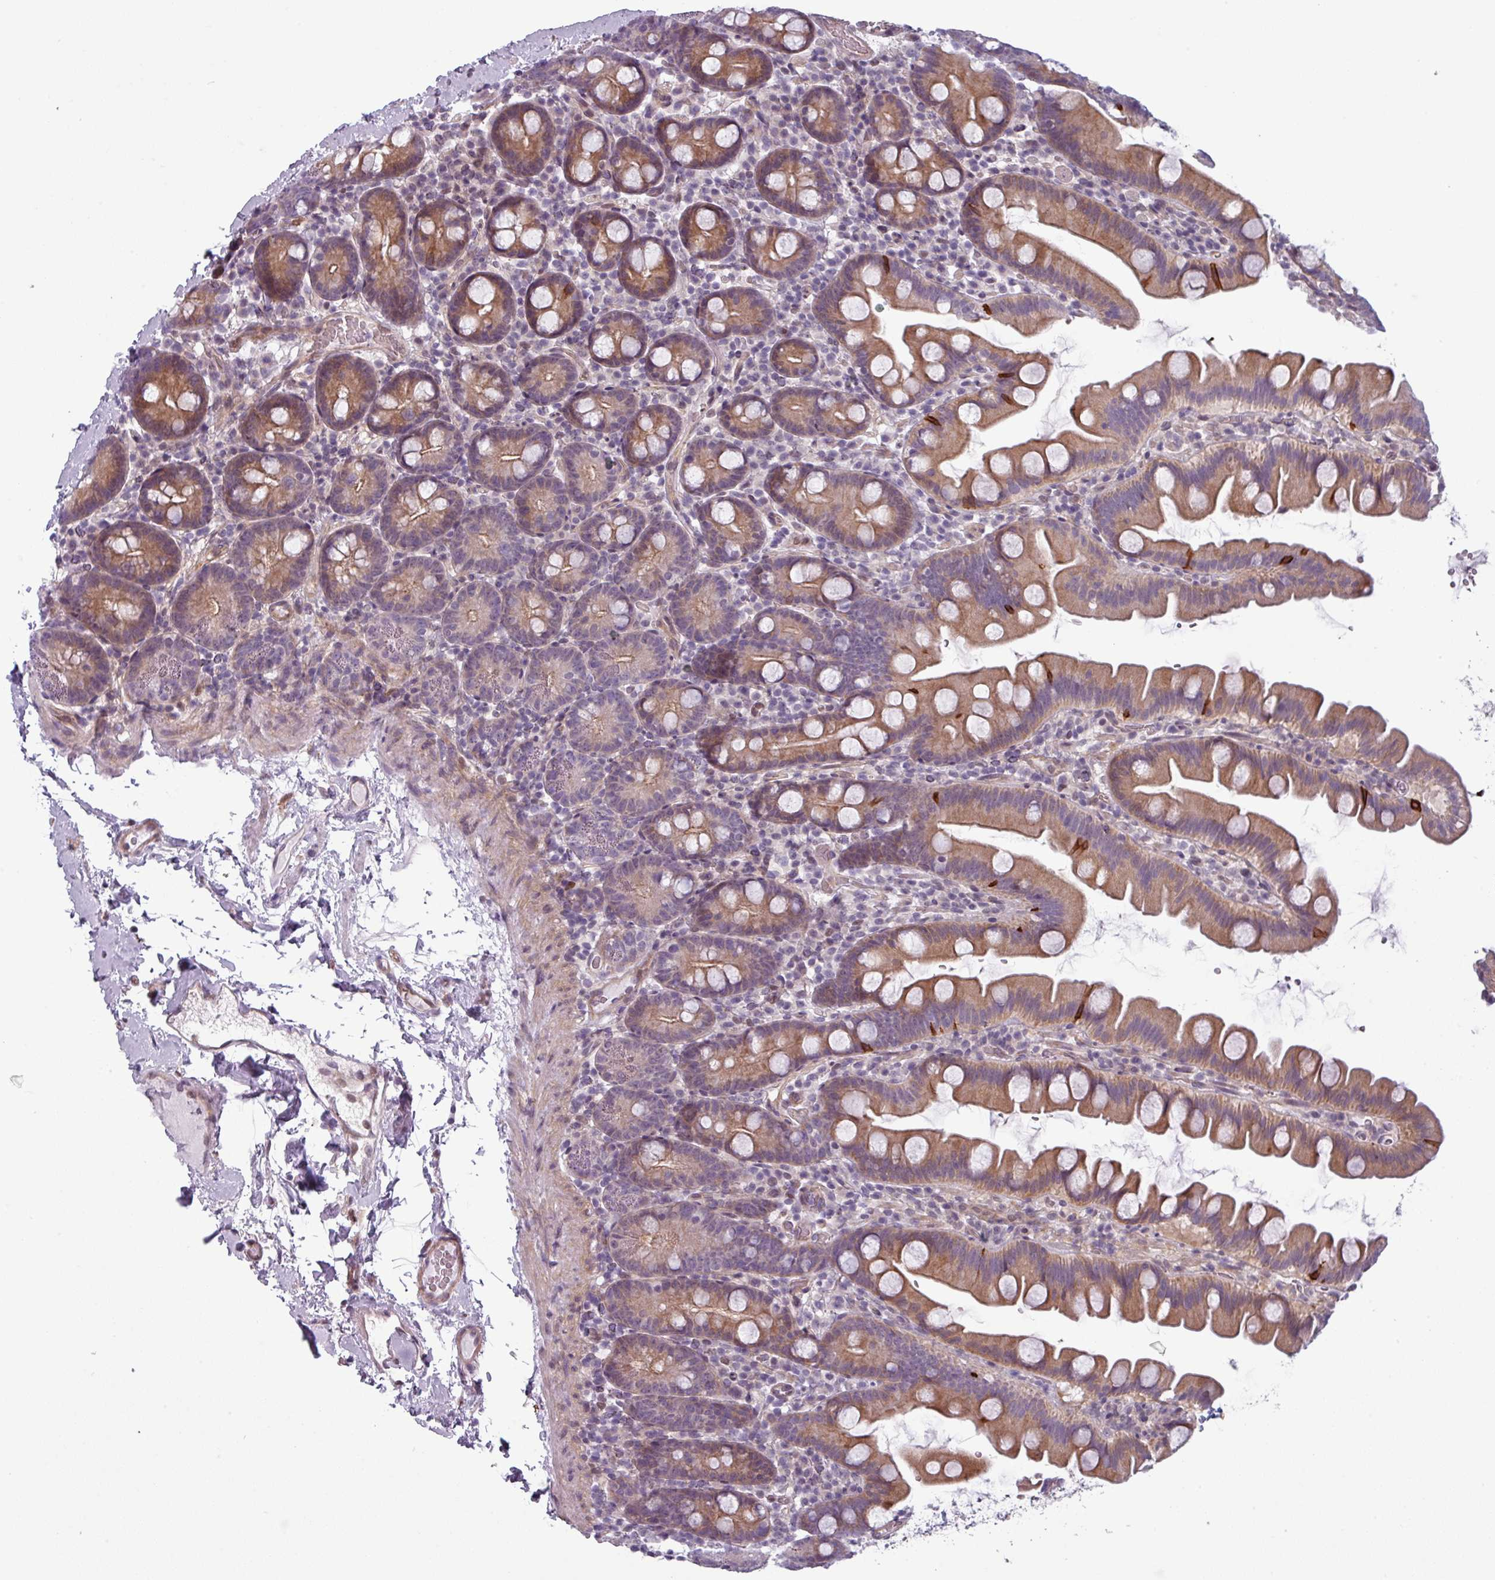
{"staining": {"intensity": "moderate", "quantity": ">75%", "location": "cytoplasmic/membranous"}, "tissue": "small intestine", "cell_type": "Glandular cells", "image_type": "normal", "snomed": [{"axis": "morphology", "description": "Normal tissue, NOS"}, {"axis": "topography", "description": "Small intestine"}], "caption": "DAB immunohistochemical staining of unremarkable human small intestine reveals moderate cytoplasmic/membranous protein expression in about >75% of glandular cells. The protein of interest is stained brown, and the nuclei are stained in blue (DAB IHC with brightfield microscopy, high magnification).", "gene": "PRAMEF12", "patient": {"sex": "female", "age": 68}}